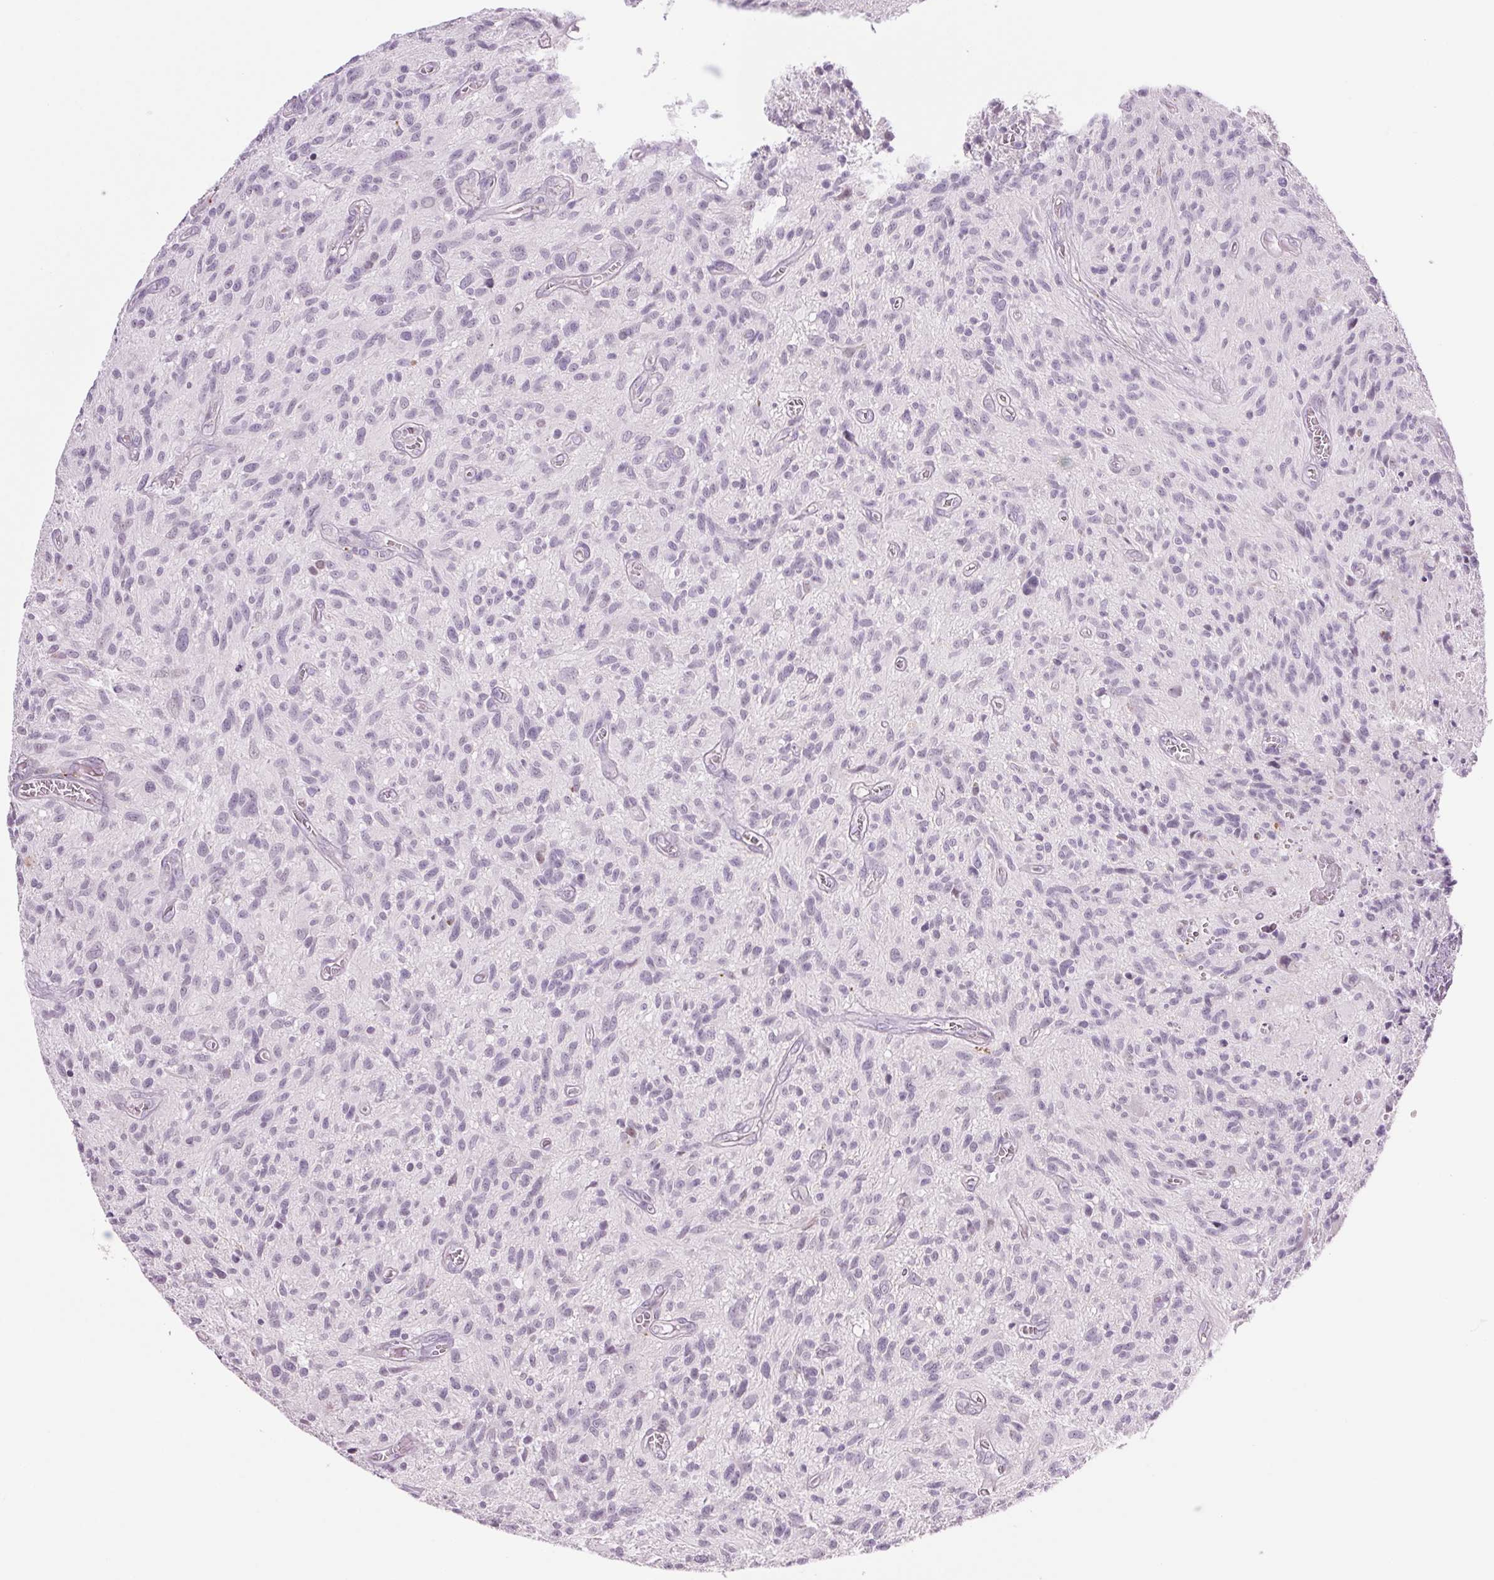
{"staining": {"intensity": "negative", "quantity": "none", "location": "none"}, "tissue": "glioma", "cell_type": "Tumor cells", "image_type": "cancer", "snomed": [{"axis": "morphology", "description": "Glioma, malignant, High grade"}, {"axis": "topography", "description": "Brain"}], "caption": "Tumor cells are negative for brown protein staining in malignant high-grade glioma.", "gene": "MPO", "patient": {"sex": "male", "age": 75}}